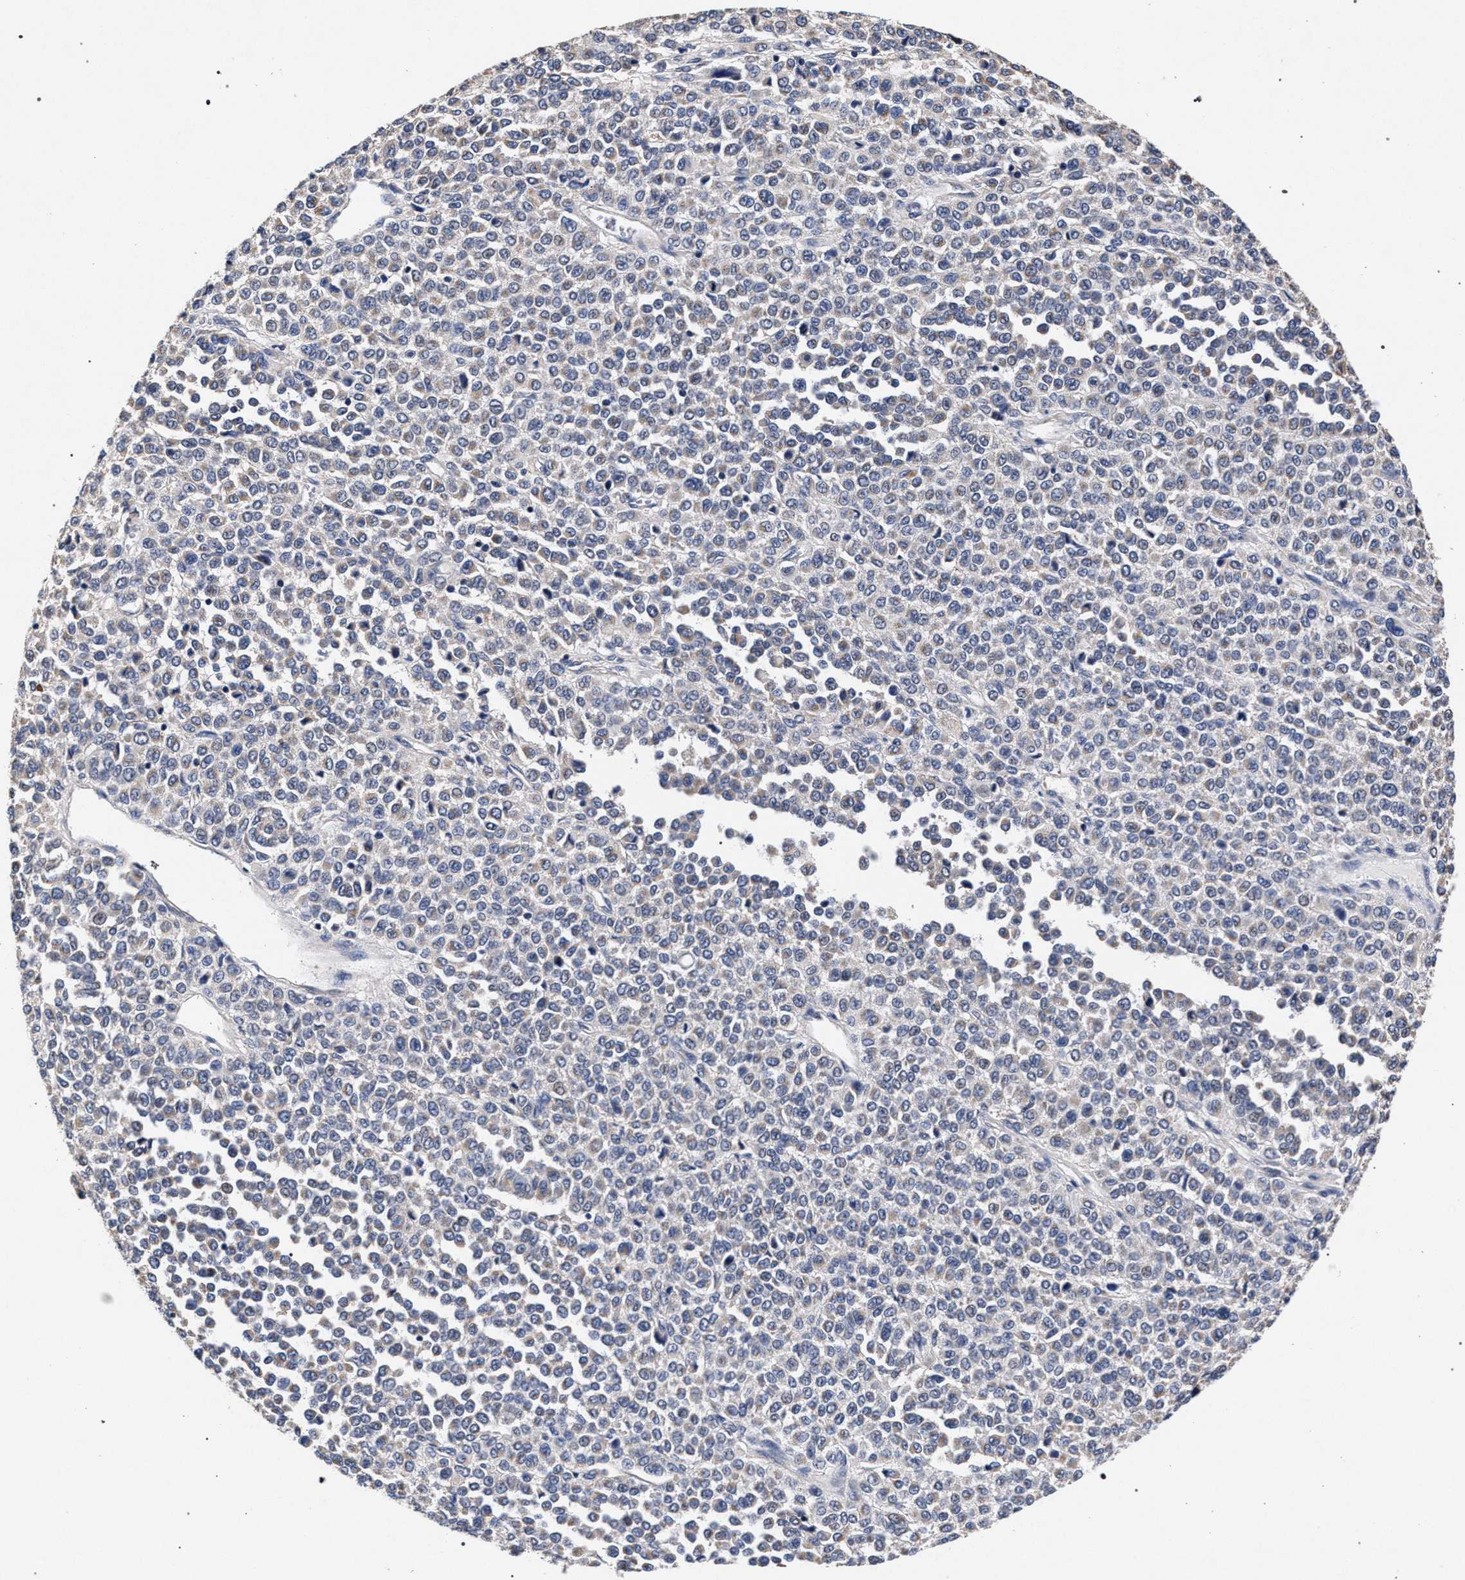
{"staining": {"intensity": "weak", "quantity": "<25%", "location": "cytoplasmic/membranous"}, "tissue": "melanoma", "cell_type": "Tumor cells", "image_type": "cancer", "snomed": [{"axis": "morphology", "description": "Malignant melanoma, Metastatic site"}, {"axis": "topography", "description": "Pancreas"}], "caption": "This is an immunohistochemistry micrograph of malignant melanoma (metastatic site). There is no positivity in tumor cells.", "gene": "CFAP95", "patient": {"sex": "female", "age": 30}}